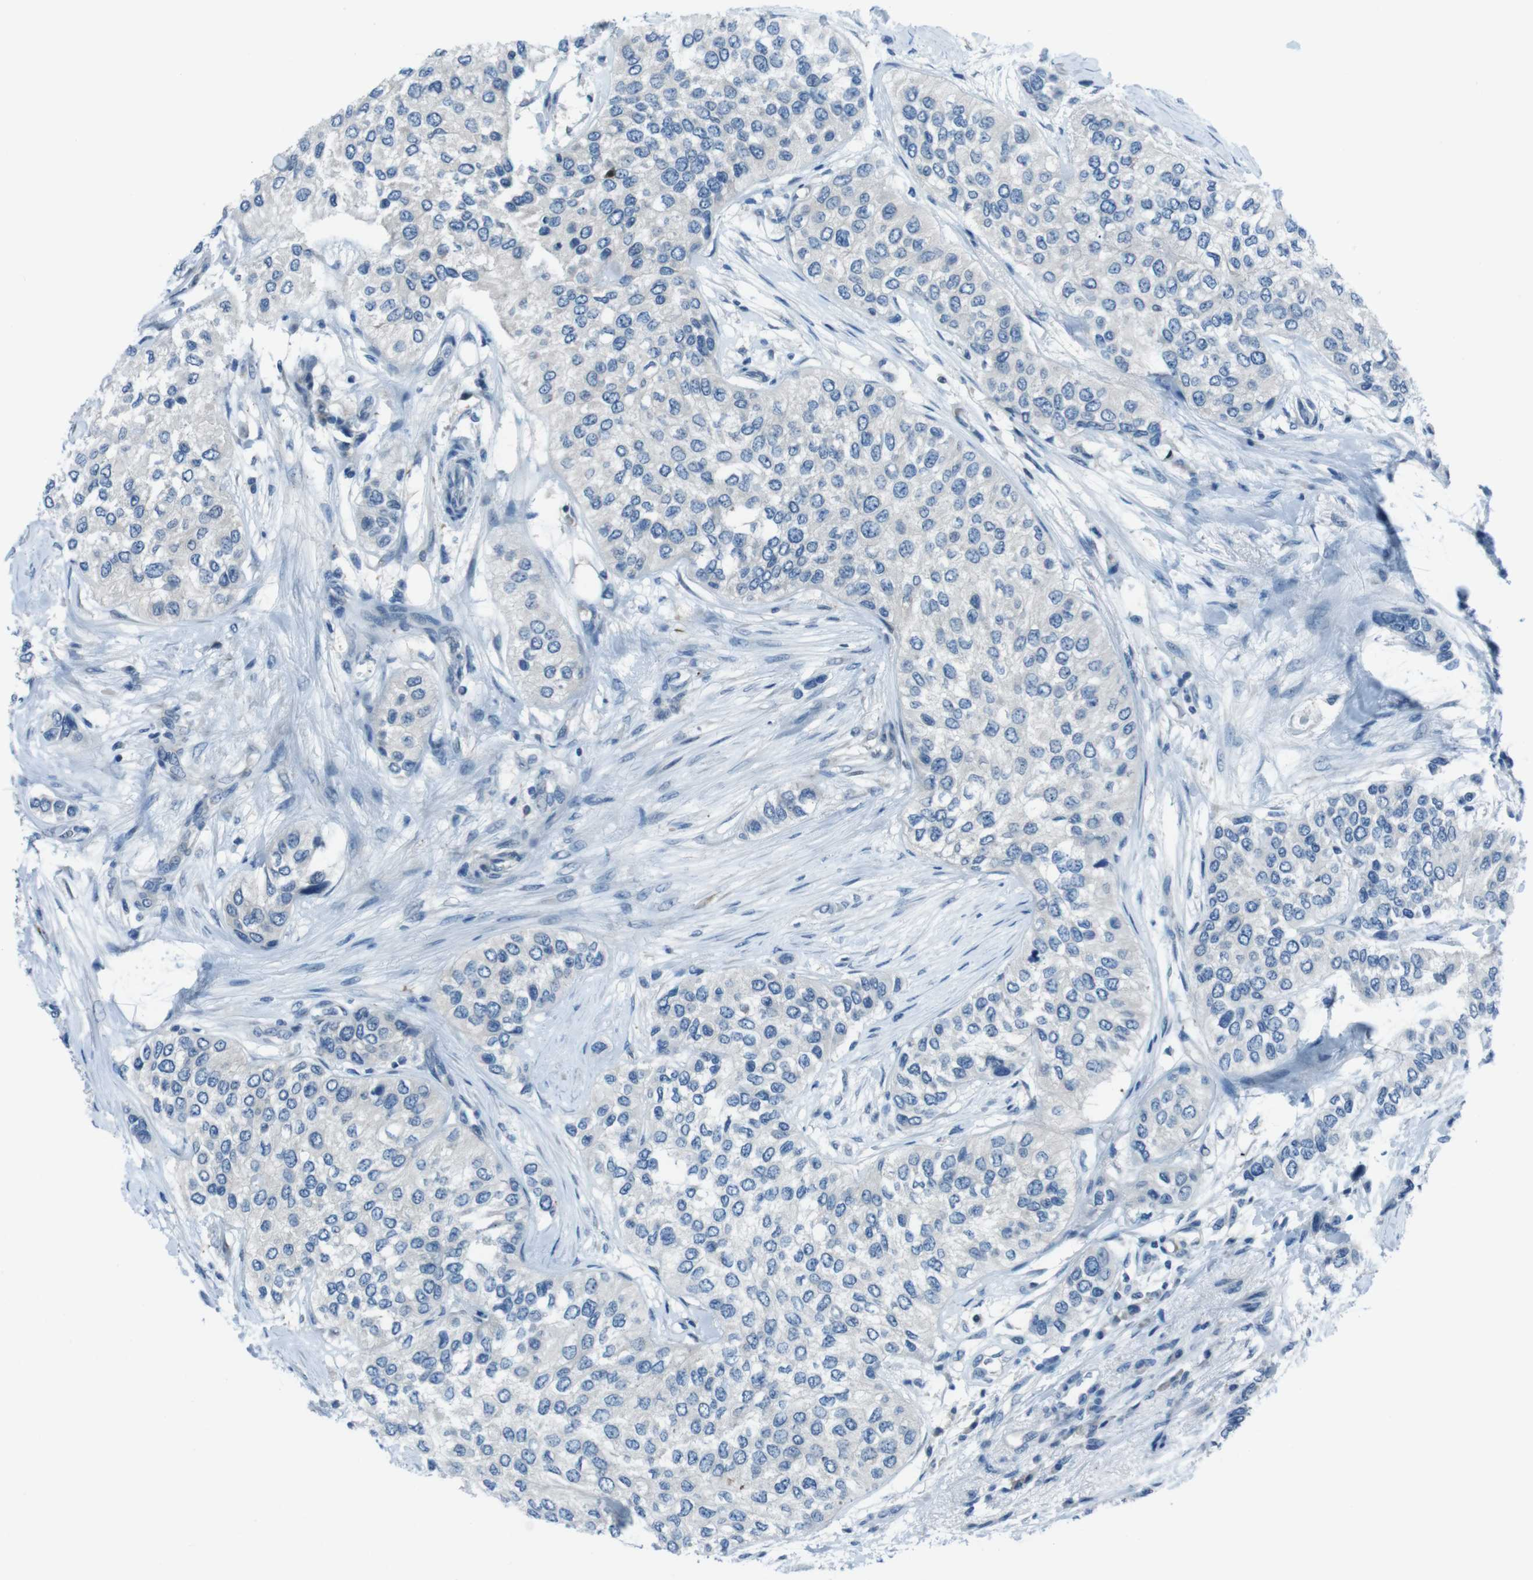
{"staining": {"intensity": "negative", "quantity": "none", "location": "none"}, "tissue": "urothelial cancer", "cell_type": "Tumor cells", "image_type": "cancer", "snomed": [{"axis": "morphology", "description": "Urothelial carcinoma, High grade"}, {"axis": "topography", "description": "Urinary bladder"}], "caption": "Immunohistochemical staining of urothelial cancer reveals no significant expression in tumor cells.", "gene": "NANOS2", "patient": {"sex": "female", "age": 56}}